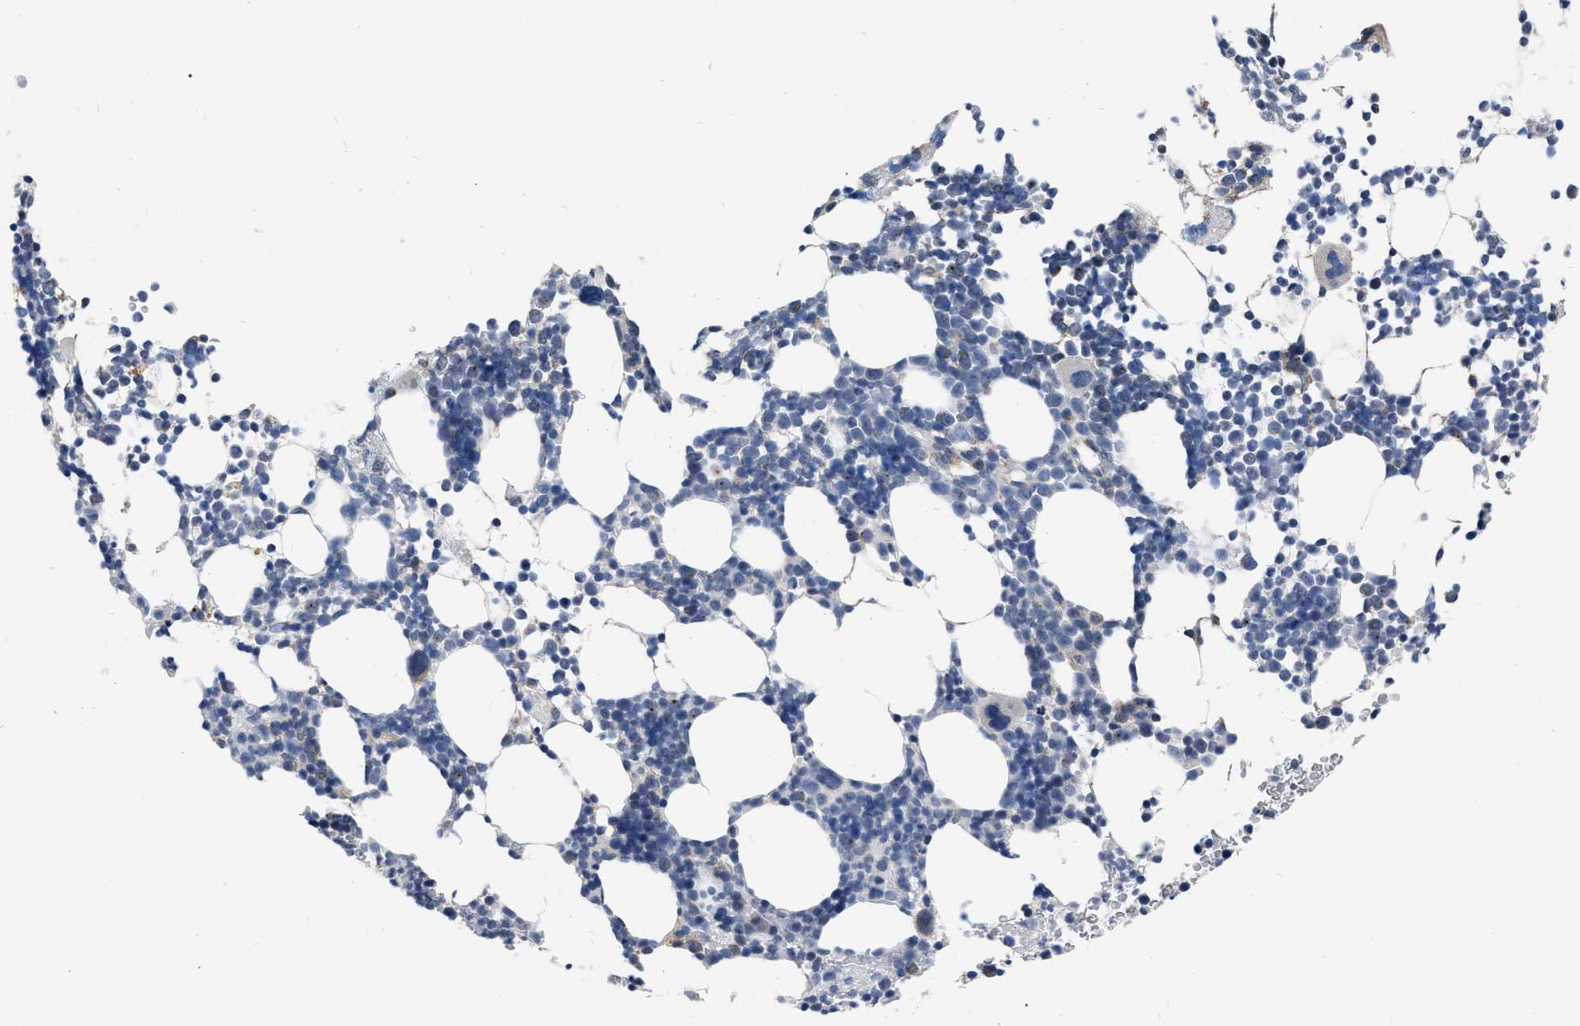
{"staining": {"intensity": "negative", "quantity": "none", "location": "none"}, "tissue": "bone marrow", "cell_type": "Hematopoietic cells", "image_type": "normal", "snomed": [{"axis": "morphology", "description": "Normal tissue, NOS"}, {"axis": "morphology", "description": "Inflammation, NOS"}, {"axis": "topography", "description": "Bone marrow"}], "caption": "Photomicrograph shows no significant protein positivity in hematopoietic cells of normal bone marrow.", "gene": "DDX56", "patient": {"sex": "female", "age": 67}}